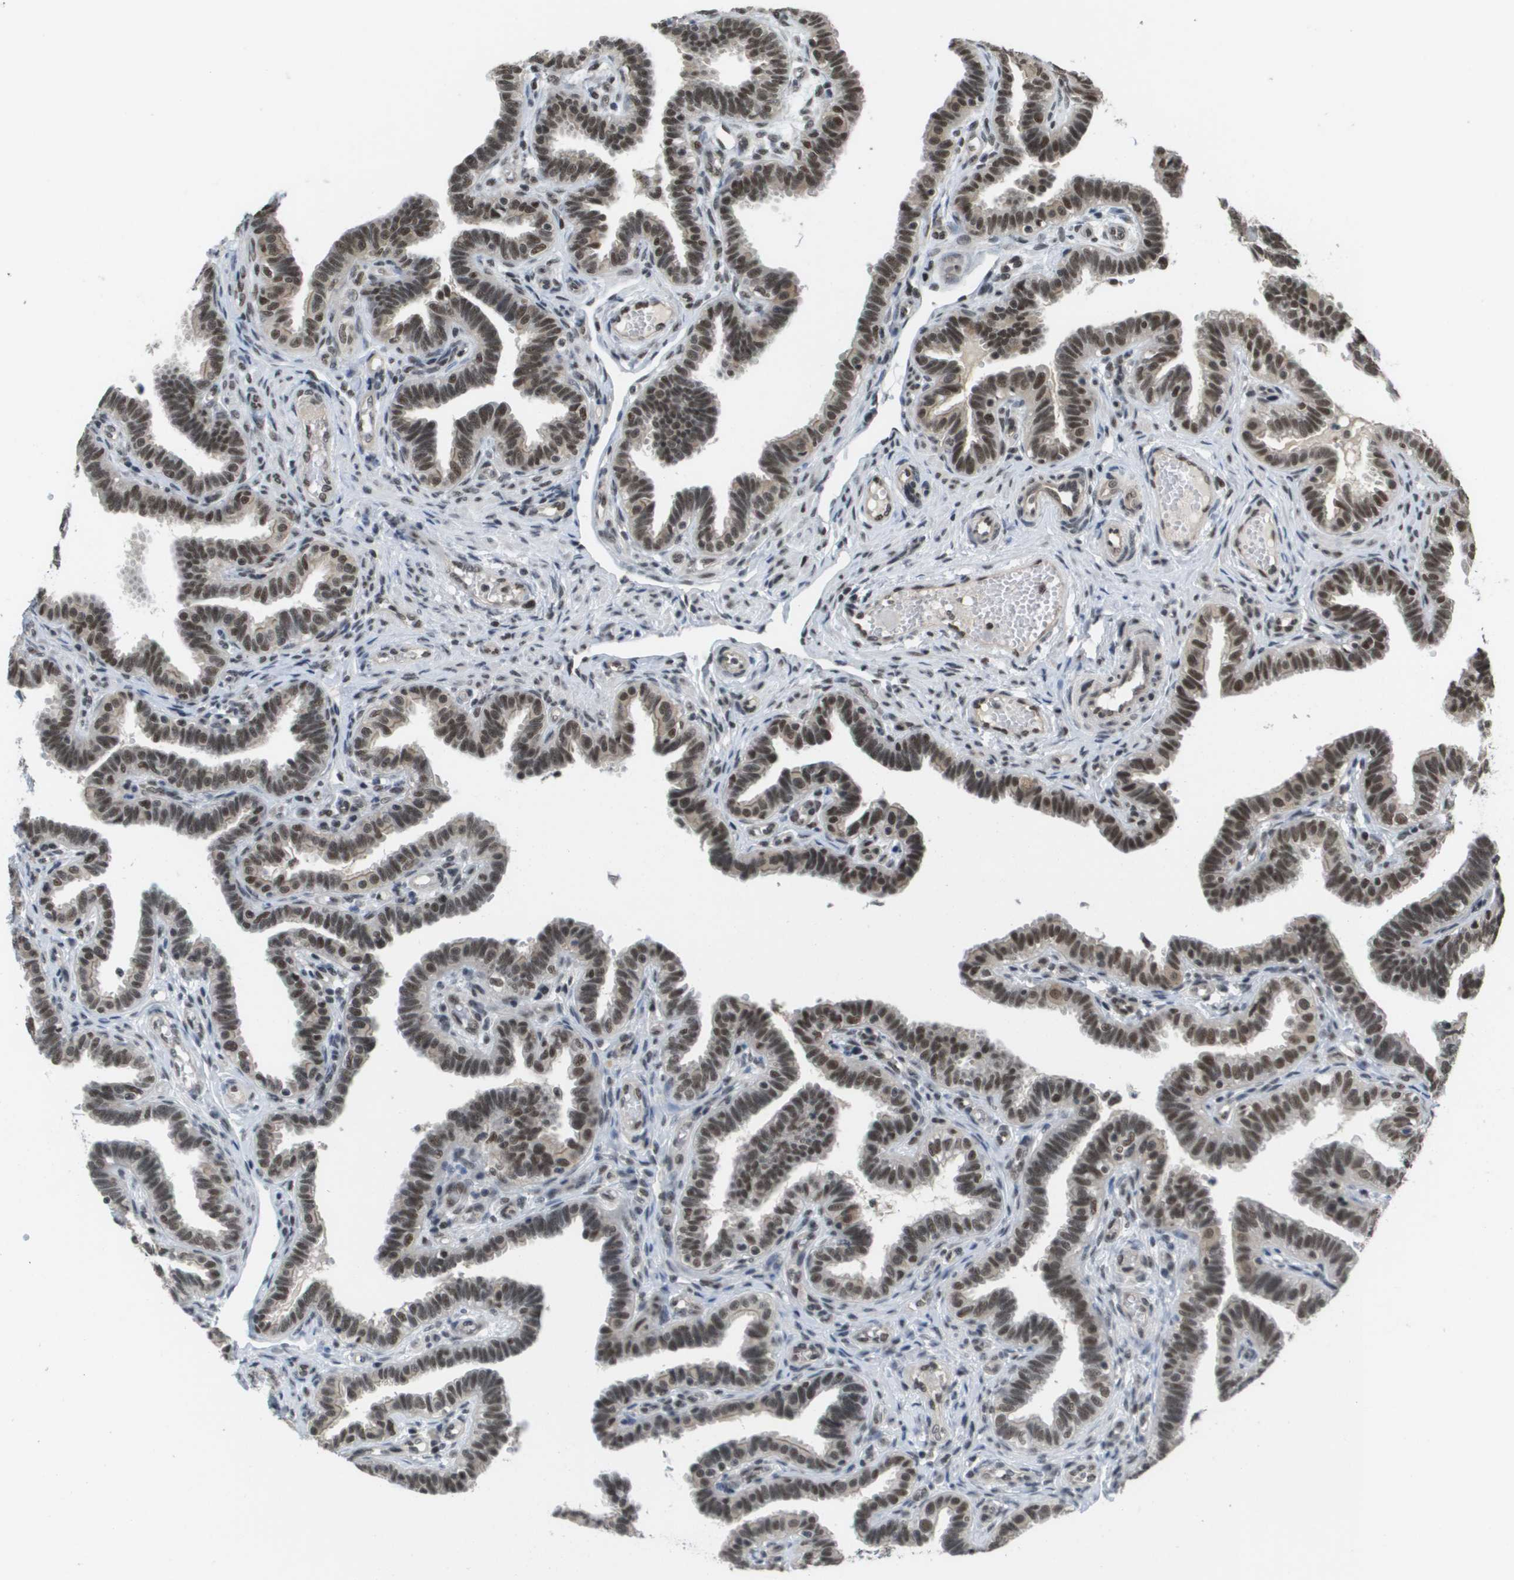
{"staining": {"intensity": "moderate", "quantity": ">75%", "location": "nuclear"}, "tissue": "fallopian tube", "cell_type": "Glandular cells", "image_type": "normal", "snomed": [{"axis": "morphology", "description": "Normal tissue, NOS"}, {"axis": "topography", "description": "Fallopian tube"}, {"axis": "topography", "description": "Placenta"}], "caption": "Immunohistochemical staining of benign human fallopian tube demonstrates >75% levels of moderate nuclear protein staining in approximately >75% of glandular cells. (brown staining indicates protein expression, while blue staining denotes nuclei).", "gene": "ISY1", "patient": {"sex": "female", "age": 34}}